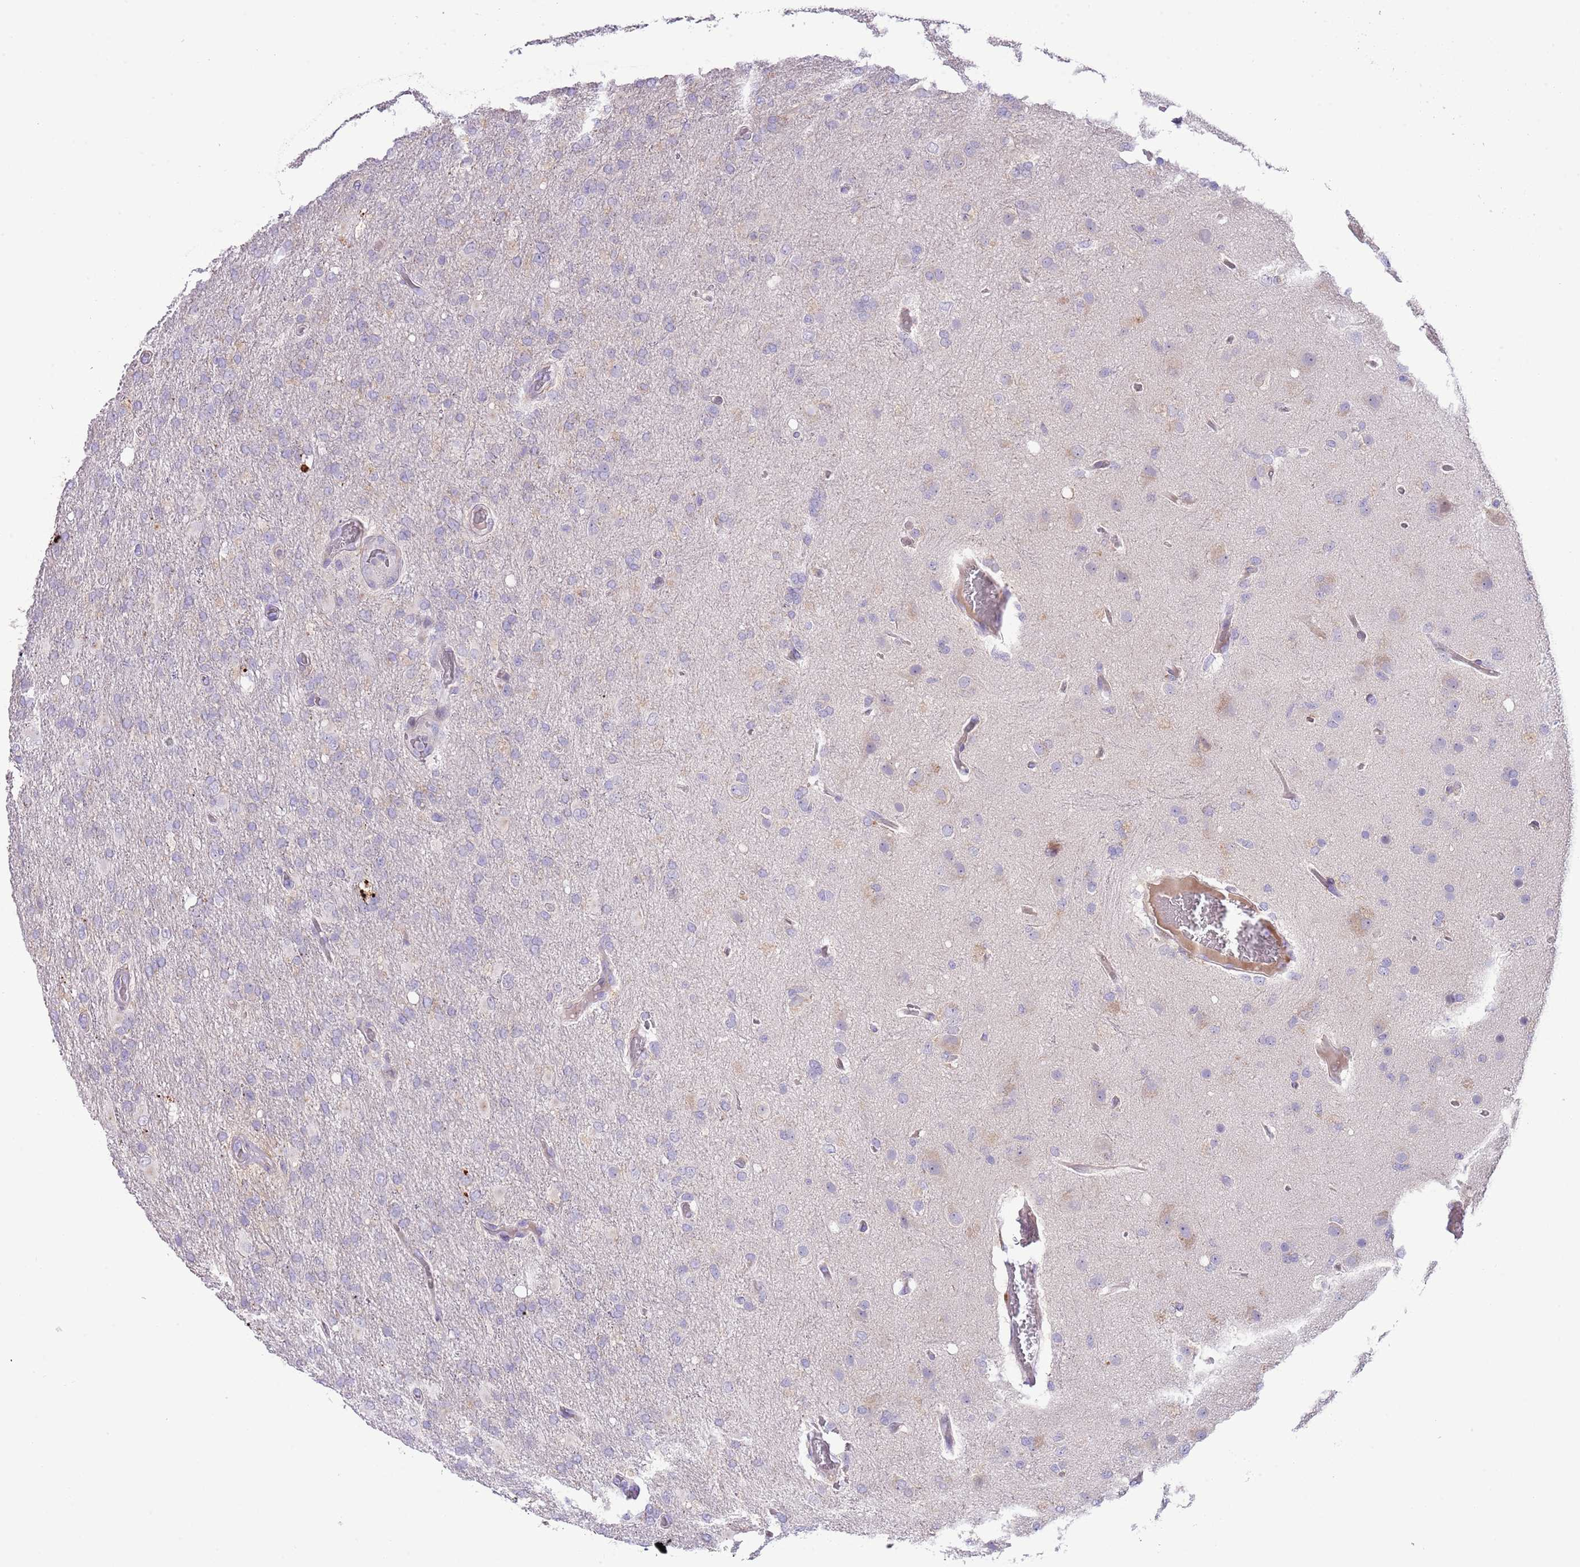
{"staining": {"intensity": "negative", "quantity": "none", "location": "none"}, "tissue": "glioma", "cell_type": "Tumor cells", "image_type": "cancer", "snomed": [{"axis": "morphology", "description": "Glioma, malignant, High grade"}, {"axis": "topography", "description": "Brain"}], "caption": "Immunohistochemistry histopathology image of human malignant glioma (high-grade) stained for a protein (brown), which reveals no positivity in tumor cells.", "gene": "ABHD17C", "patient": {"sex": "female", "age": 74}}